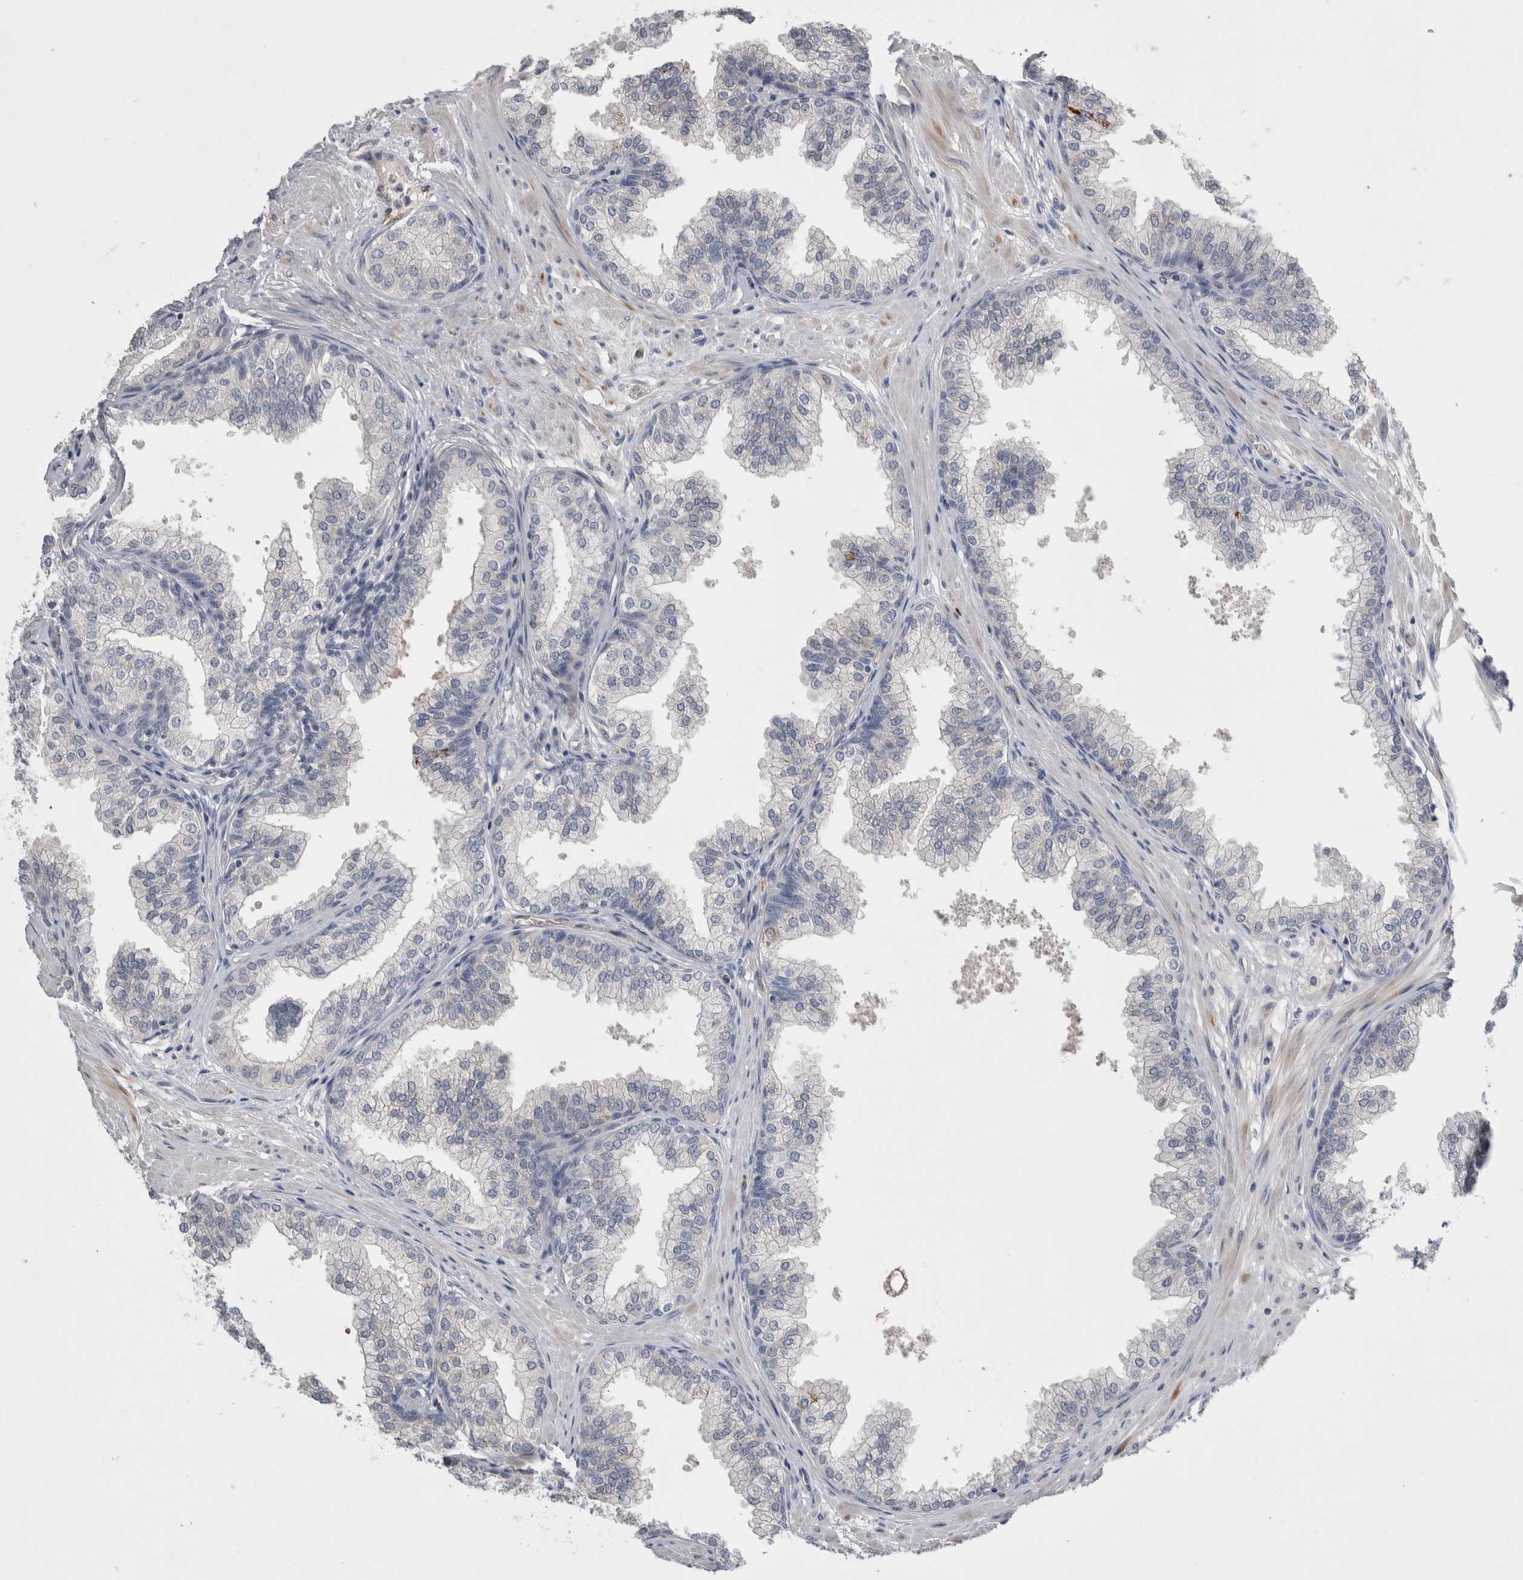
{"staining": {"intensity": "negative", "quantity": "none", "location": "none"}, "tissue": "prostate", "cell_type": "Glandular cells", "image_type": "normal", "snomed": [{"axis": "morphology", "description": "Normal tissue, NOS"}, {"axis": "morphology", "description": "Urothelial carcinoma, Low grade"}, {"axis": "topography", "description": "Urinary bladder"}, {"axis": "topography", "description": "Prostate"}], "caption": "Immunohistochemical staining of benign human prostate shows no significant staining in glandular cells. (Stains: DAB (3,3'-diaminobenzidine) immunohistochemistry (IHC) with hematoxylin counter stain, Microscopy: brightfield microscopy at high magnification).", "gene": "CEP131", "patient": {"sex": "male", "age": 60}}